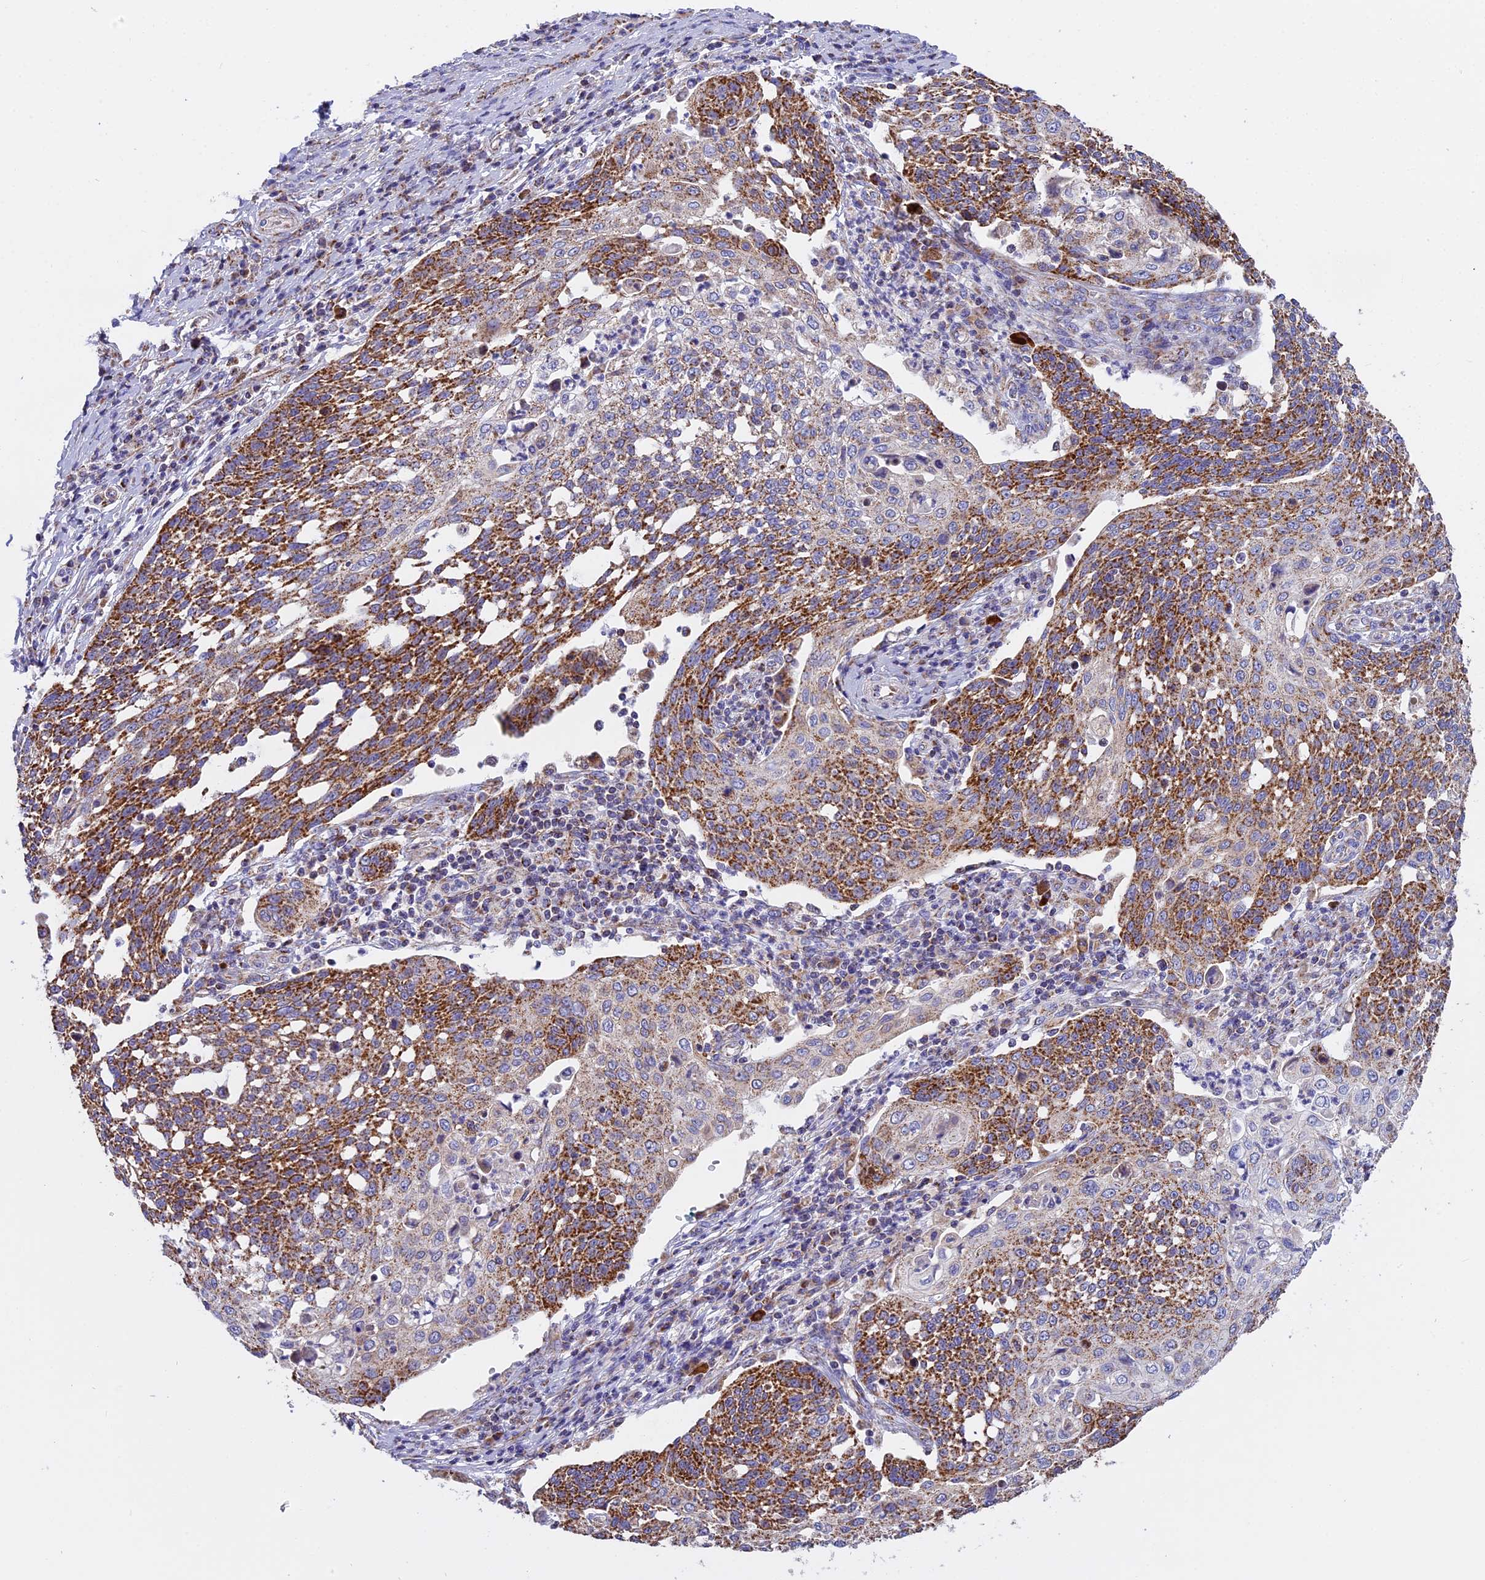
{"staining": {"intensity": "strong", "quantity": ">75%", "location": "cytoplasmic/membranous"}, "tissue": "cervical cancer", "cell_type": "Tumor cells", "image_type": "cancer", "snomed": [{"axis": "morphology", "description": "Squamous cell carcinoma, NOS"}, {"axis": "topography", "description": "Cervix"}], "caption": "Human cervical cancer (squamous cell carcinoma) stained with a brown dye demonstrates strong cytoplasmic/membranous positive expression in about >75% of tumor cells.", "gene": "MRPS34", "patient": {"sex": "female", "age": 34}}